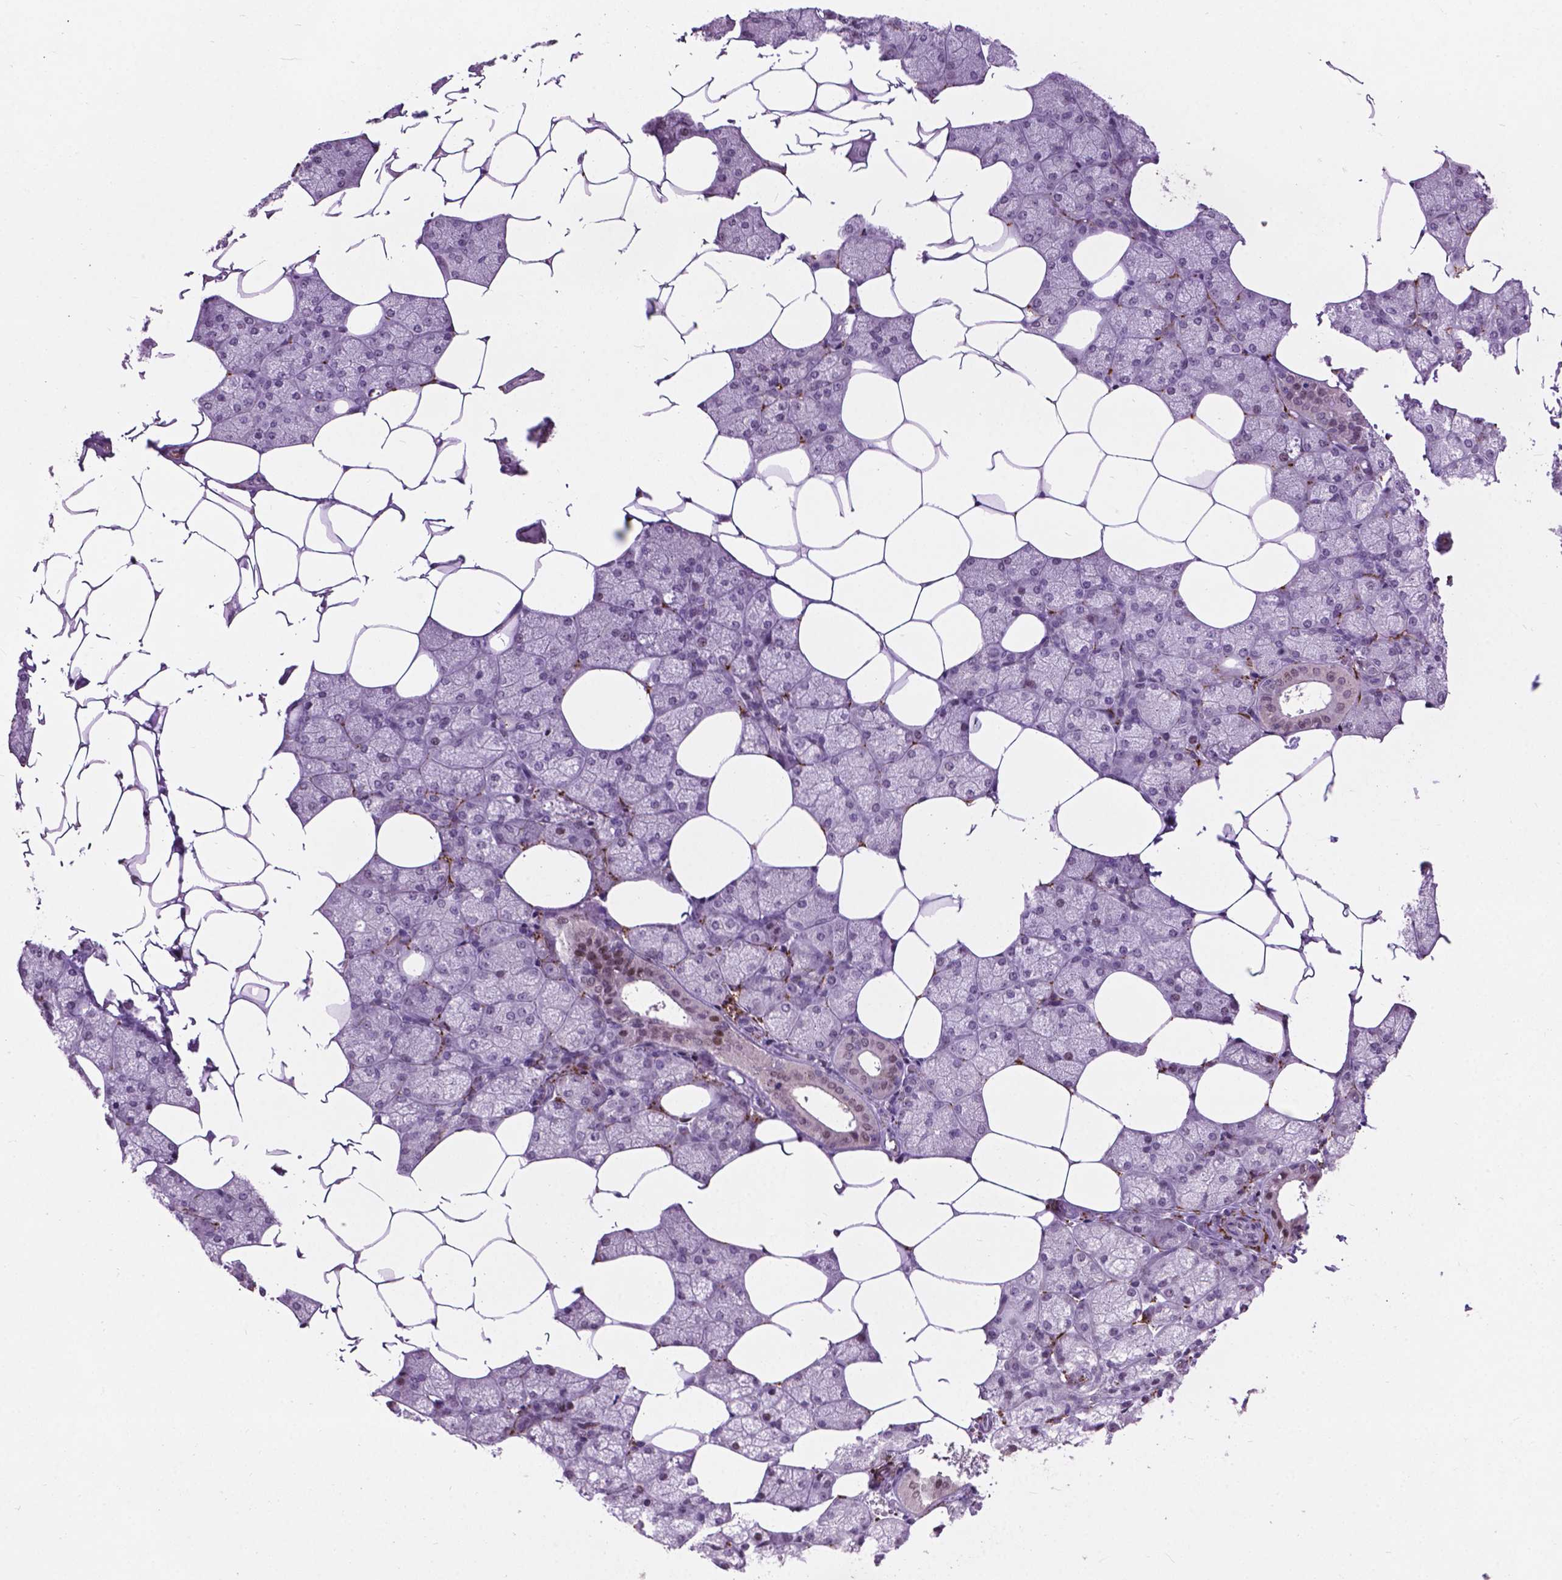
{"staining": {"intensity": "moderate", "quantity": "<25%", "location": "nuclear"}, "tissue": "salivary gland", "cell_type": "Glandular cells", "image_type": "normal", "snomed": [{"axis": "morphology", "description": "Normal tissue, NOS"}, {"axis": "topography", "description": "Salivary gland"}], "caption": "Protein expression analysis of unremarkable salivary gland reveals moderate nuclear expression in about <25% of glandular cells.", "gene": "TH", "patient": {"sex": "female", "age": 43}}